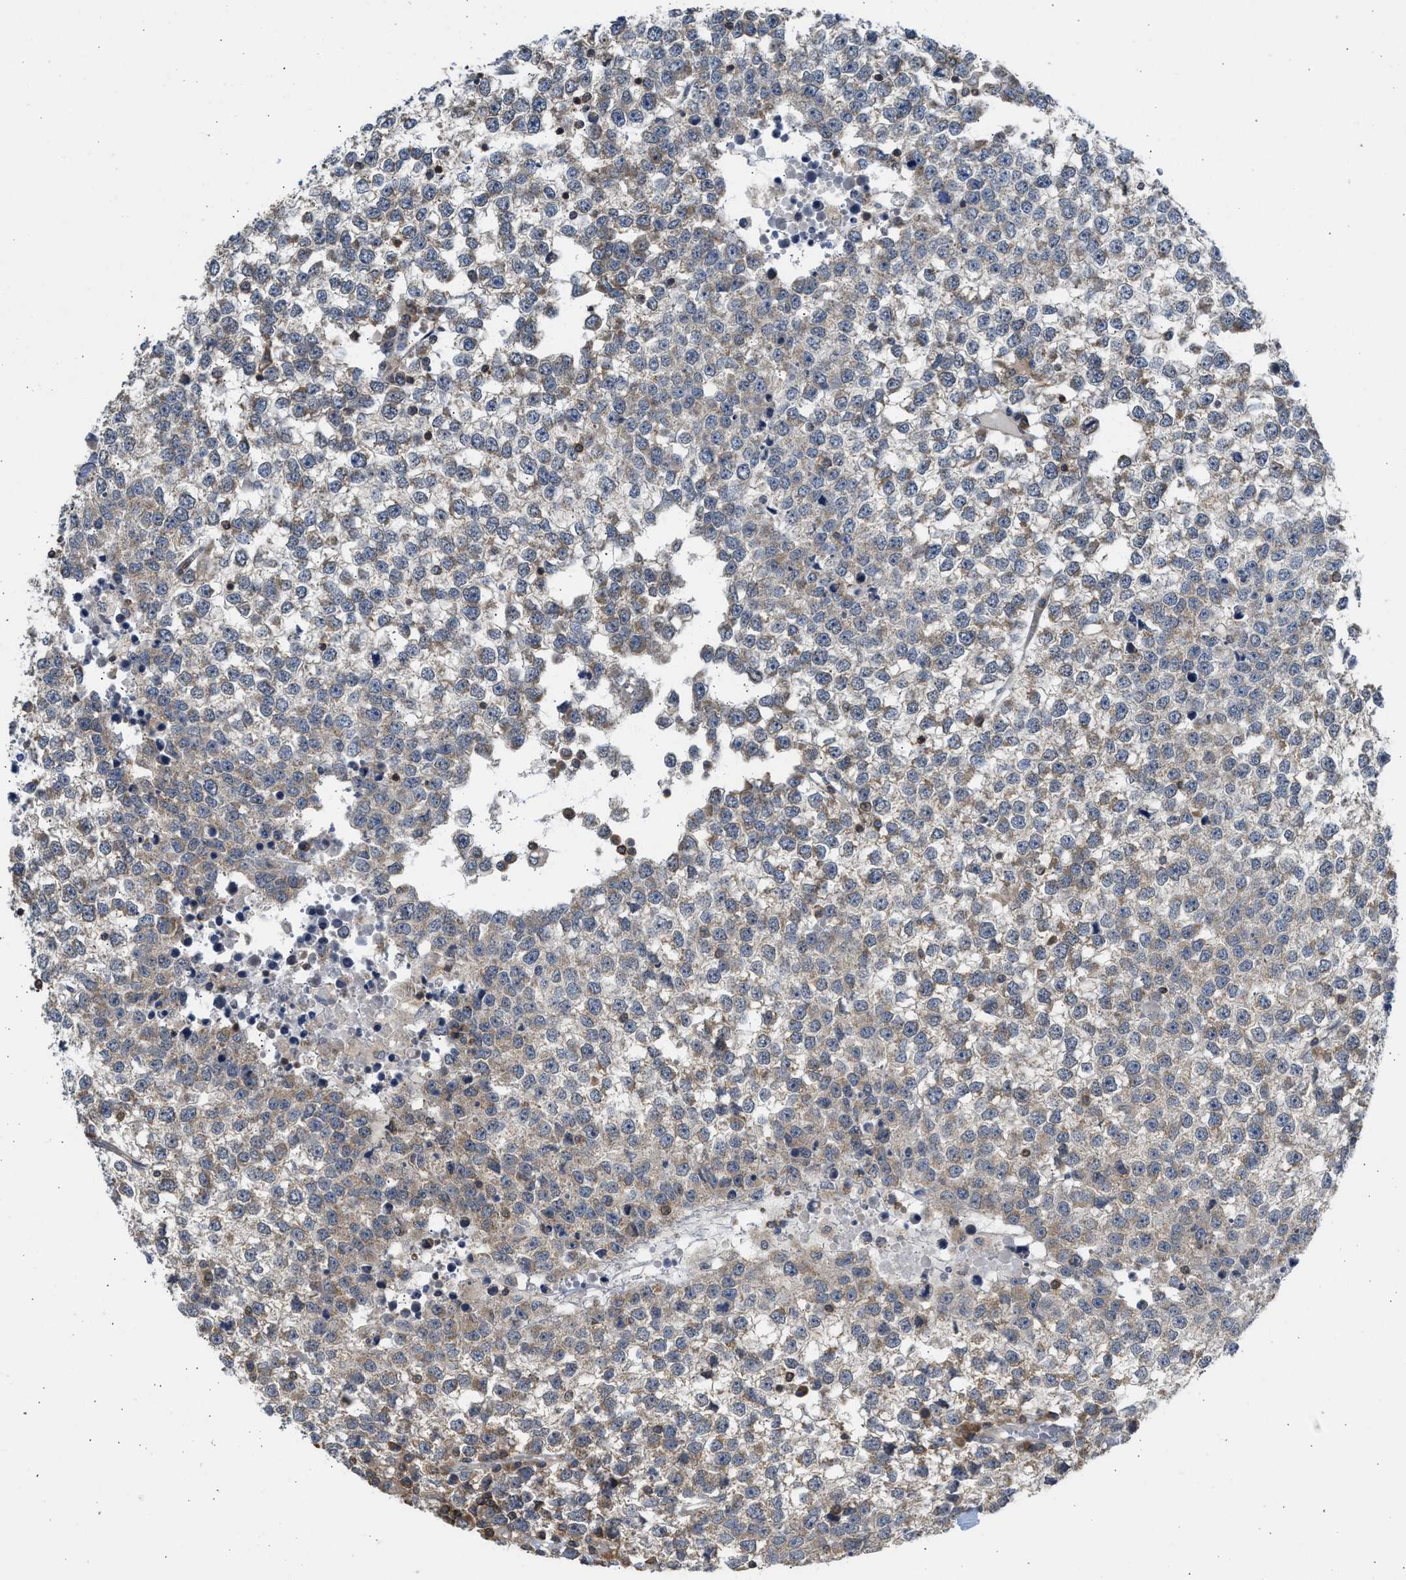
{"staining": {"intensity": "weak", "quantity": ">75%", "location": "cytoplasmic/membranous"}, "tissue": "testis cancer", "cell_type": "Tumor cells", "image_type": "cancer", "snomed": [{"axis": "morphology", "description": "Seminoma, NOS"}, {"axis": "topography", "description": "Testis"}], "caption": "Brown immunohistochemical staining in seminoma (testis) demonstrates weak cytoplasmic/membranous staining in approximately >75% of tumor cells.", "gene": "CYP1A1", "patient": {"sex": "male", "age": 65}}